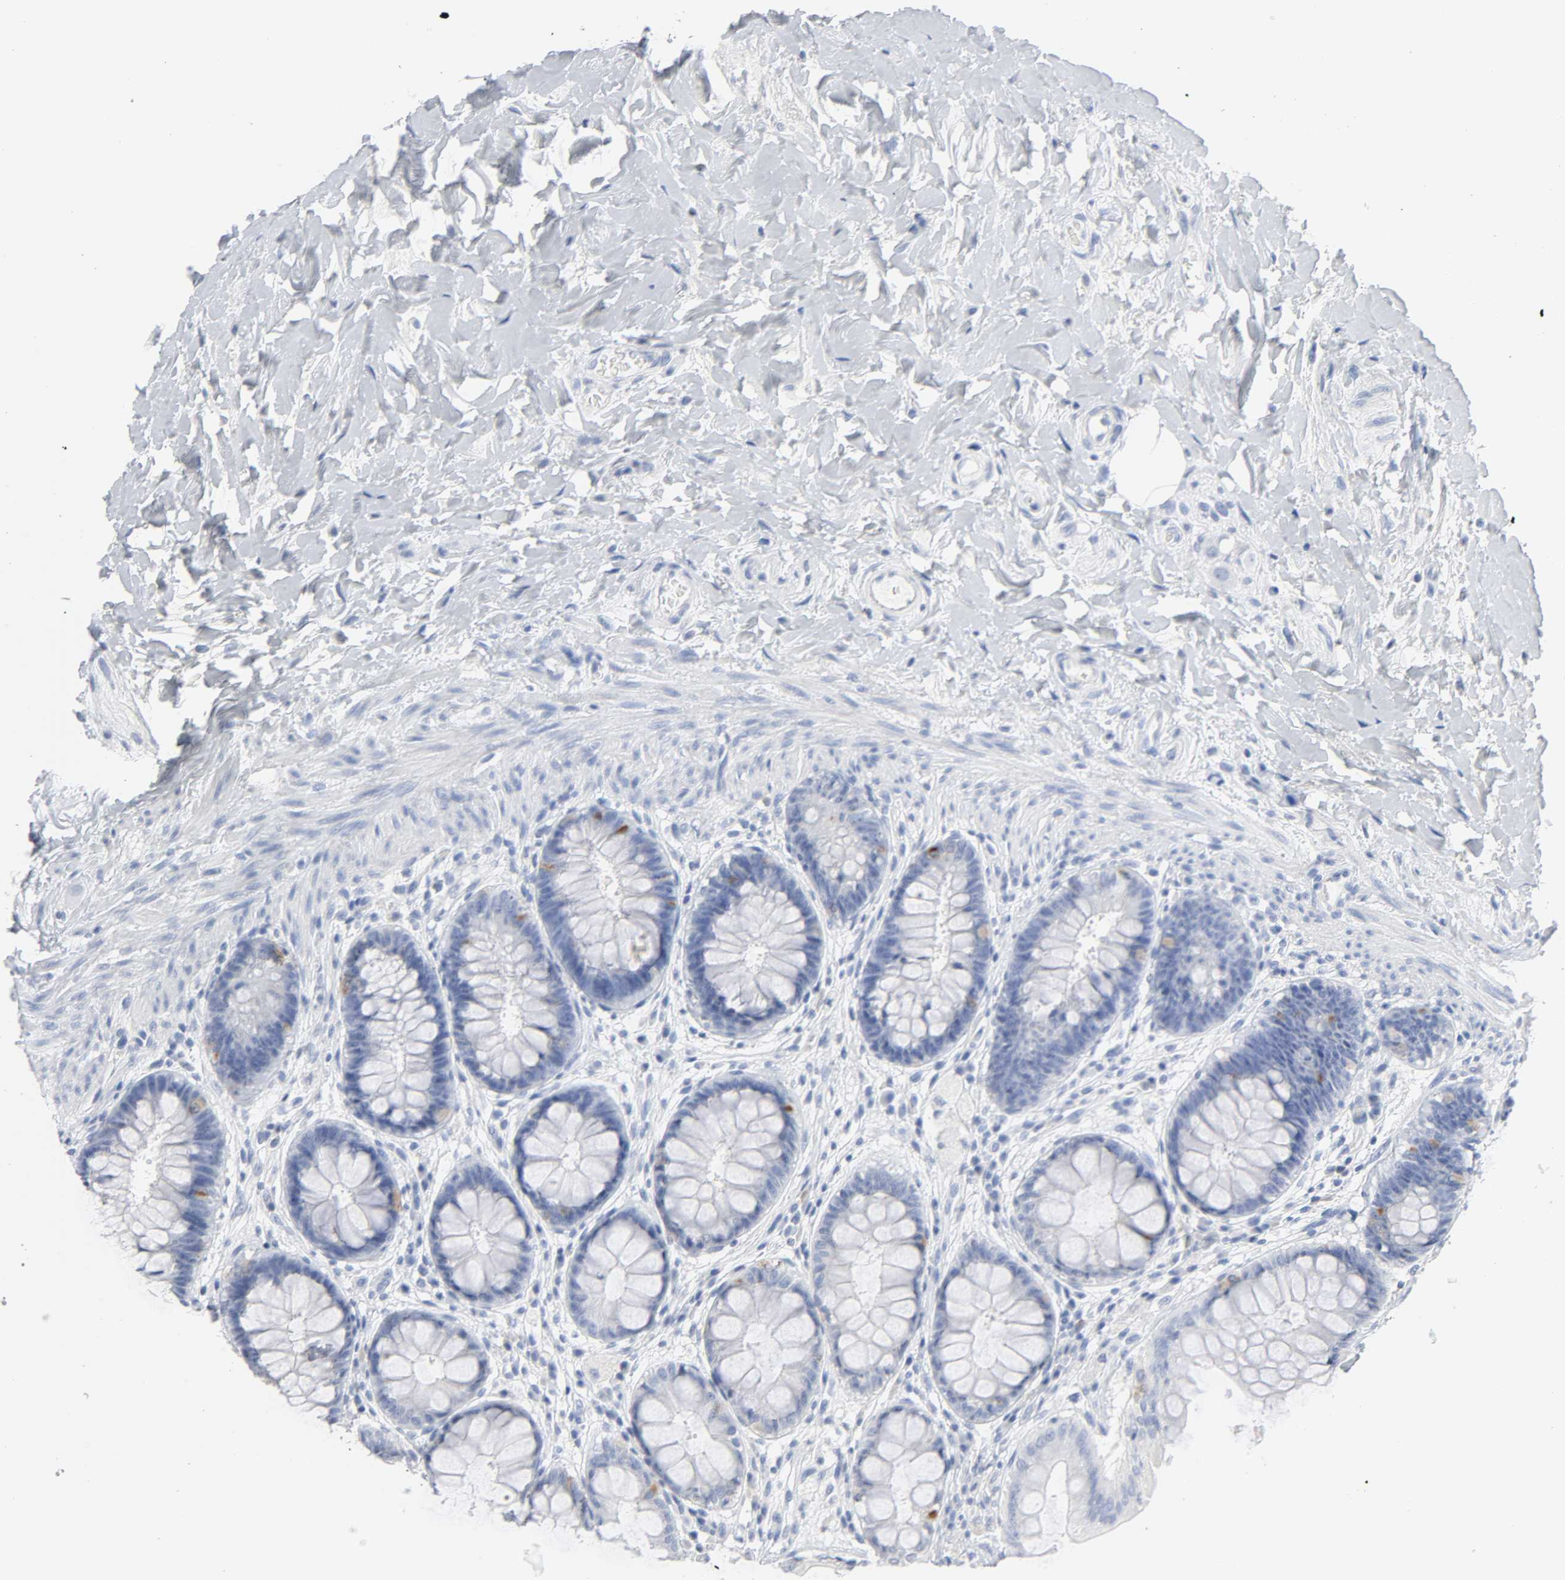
{"staining": {"intensity": "negative", "quantity": "none", "location": "none"}, "tissue": "rectum", "cell_type": "Glandular cells", "image_type": "normal", "snomed": [{"axis": "morphology", "description": "Normal tissue, NOS"}, {"axis": "topography", "description": "Rectum"}], "caption": "Immunohistochemical staining of normal rectum reveals no significant expression in glandular cells. The staining was performed using DAB (3,3'-diaminobenzidine) to visualize the protein expression in brown, while the nuclei were stained in blue with hematoxylin (Magnification: 20x).", "gene": "ACP3", "patient": {"sex": "female", "age": 46}}